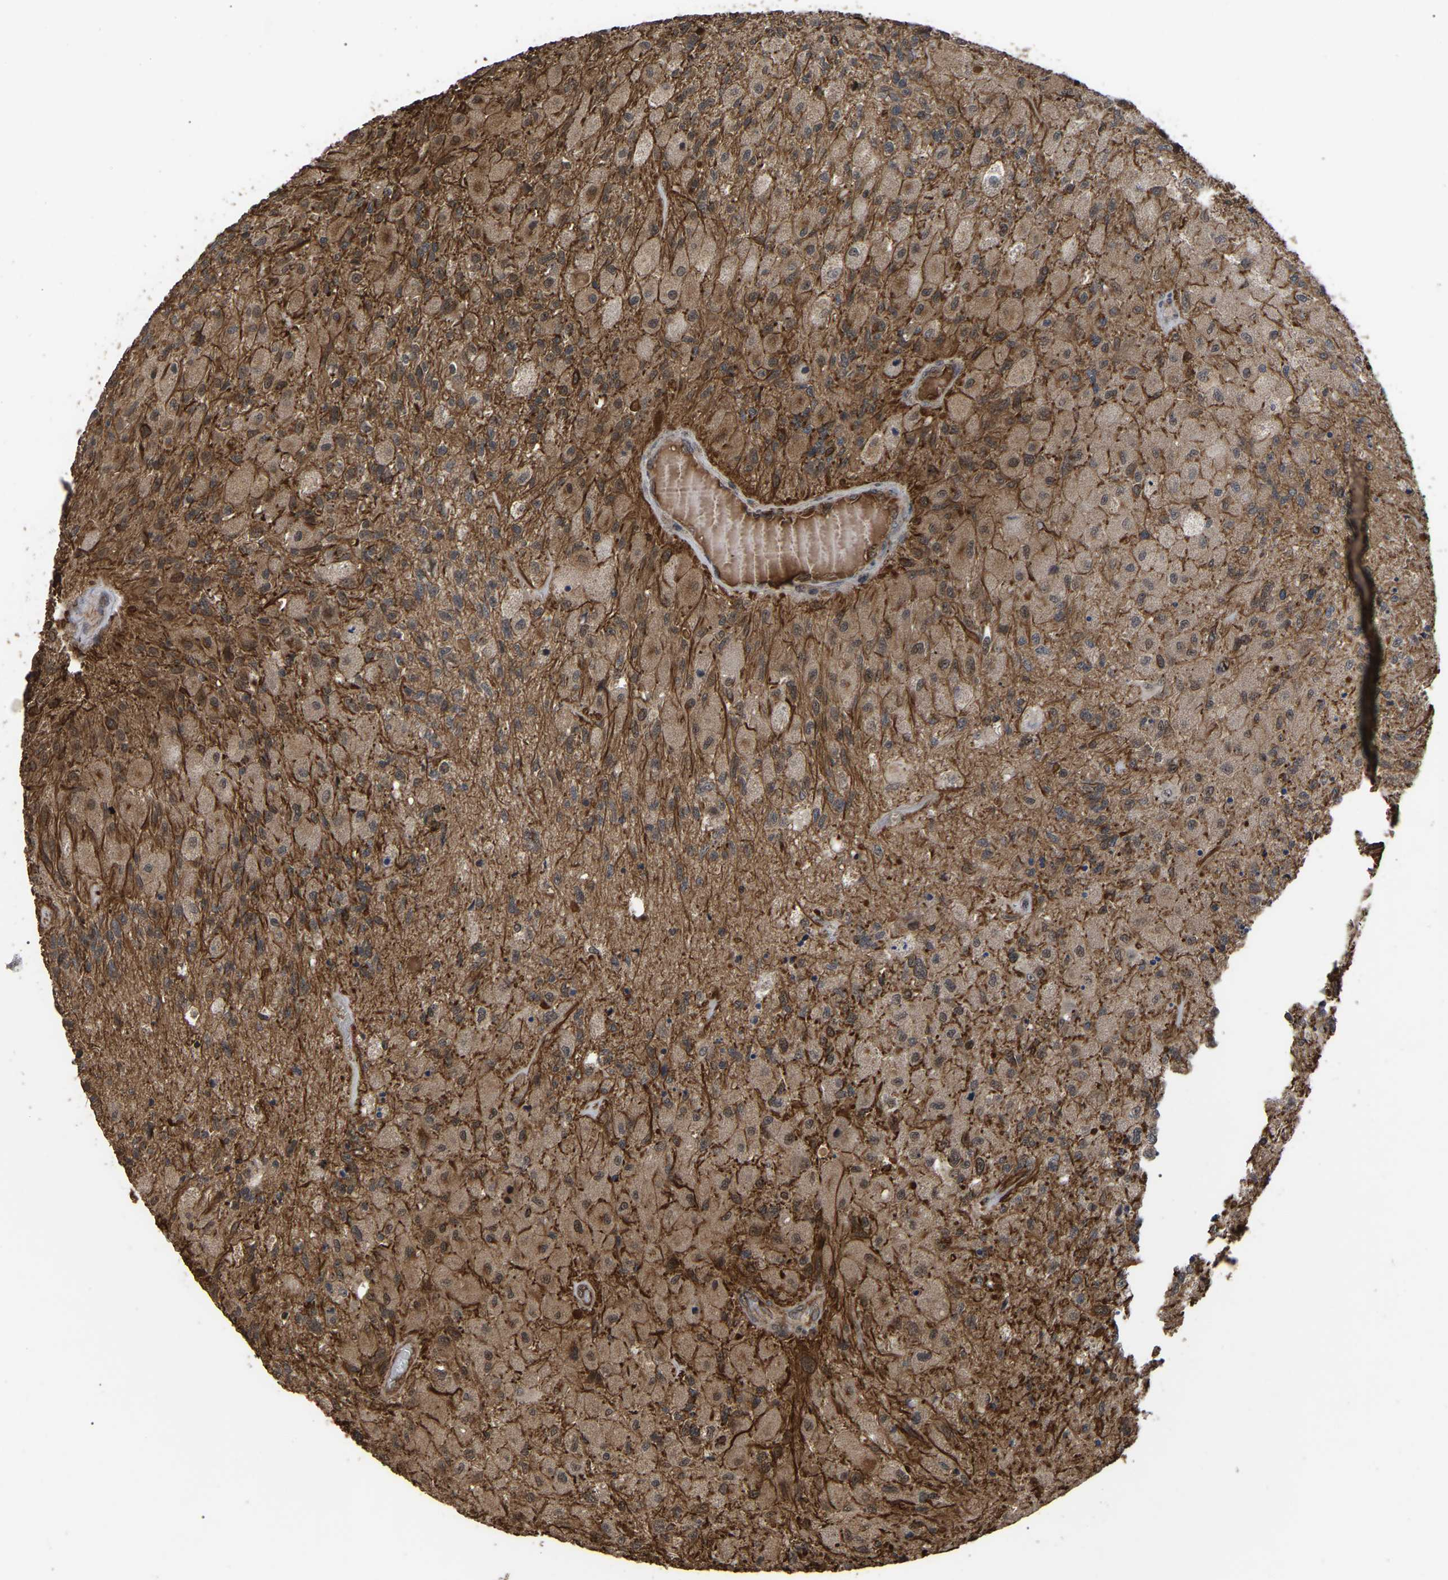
{"staining": {"intensity": "moderate", "quantity": ">75%", "location": "cytoplasmic/membranous"}, "tissue": "glioma", "cell_type": "Tumor cells", "image_type": "cancer", "snomed": [{"axis": "morphology", "description": "Normal tissue, NOS"}, {"axis": "morphology", "description": "Glioma, malignant, High grade"}, {"axis": "topography", "description": "Cerebral cortex"}], "caption": "Immunohistochemical staining of glioma exhibits moderate cytoplasmic/membranous protein positivity in about >75% of tumor cells.", "gene": "FAM161B", "patient": {"sex": "male", "age": 77}}